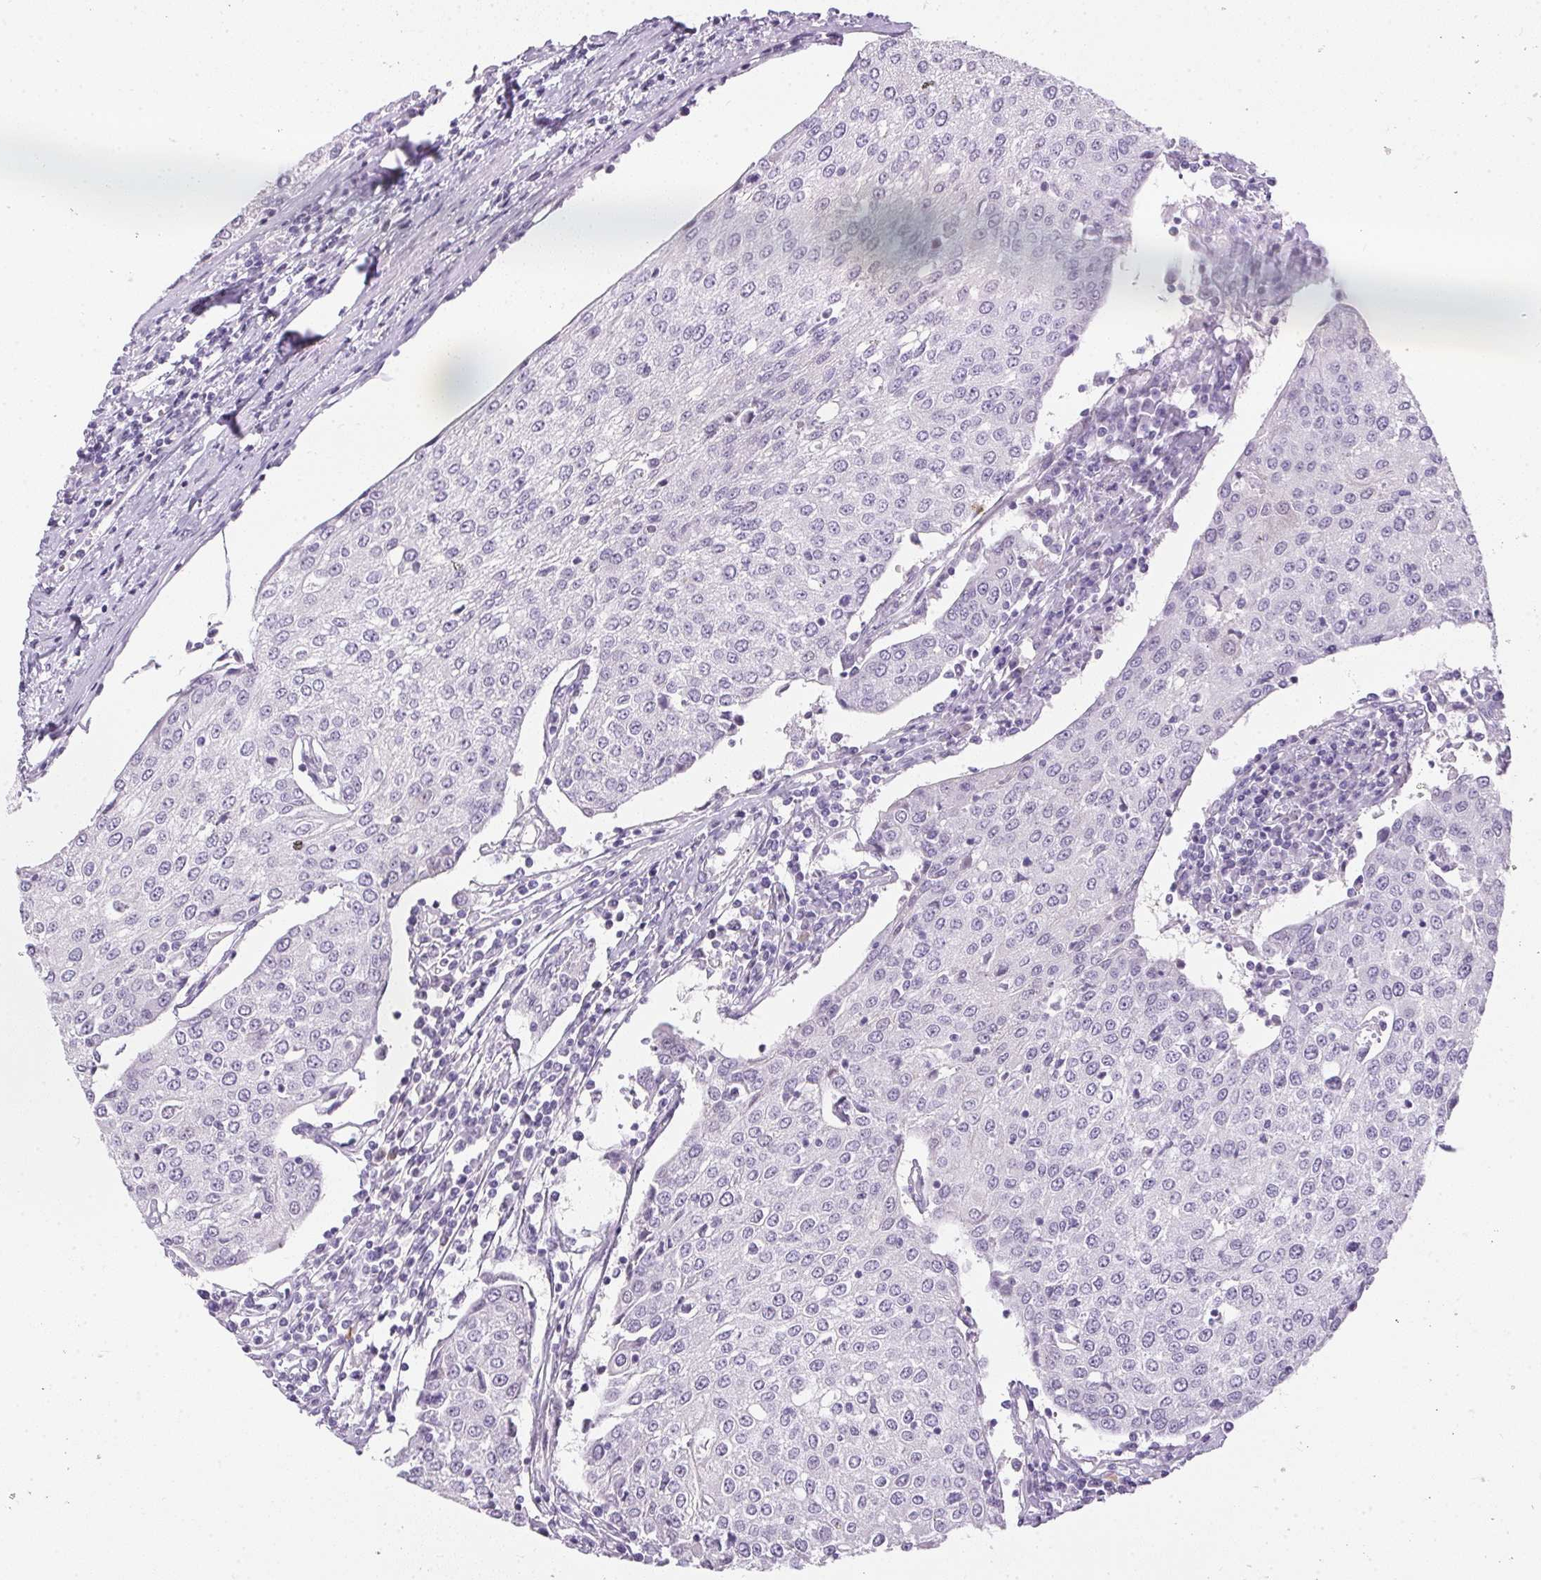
{"staining": {"intensity": "negative", "quantity": "none", "location": "none"}, "tissue": "urothelial cancer", "cell_type": "Tumor cells", "image_type": "cancer", "snomed": [{"axis": "morphology", "description": "Urothelial carcinoma, High grade"}, {"axis": "topography", "description": "Urinary bladder"}], "caption": "This is an immunohistochemistry photomicrograph of urothelial carcinoma (high-grade). There is no positivity in tumor cells.", "gene": "GBP6", "patient": {"sex": "female", "age": 85}}